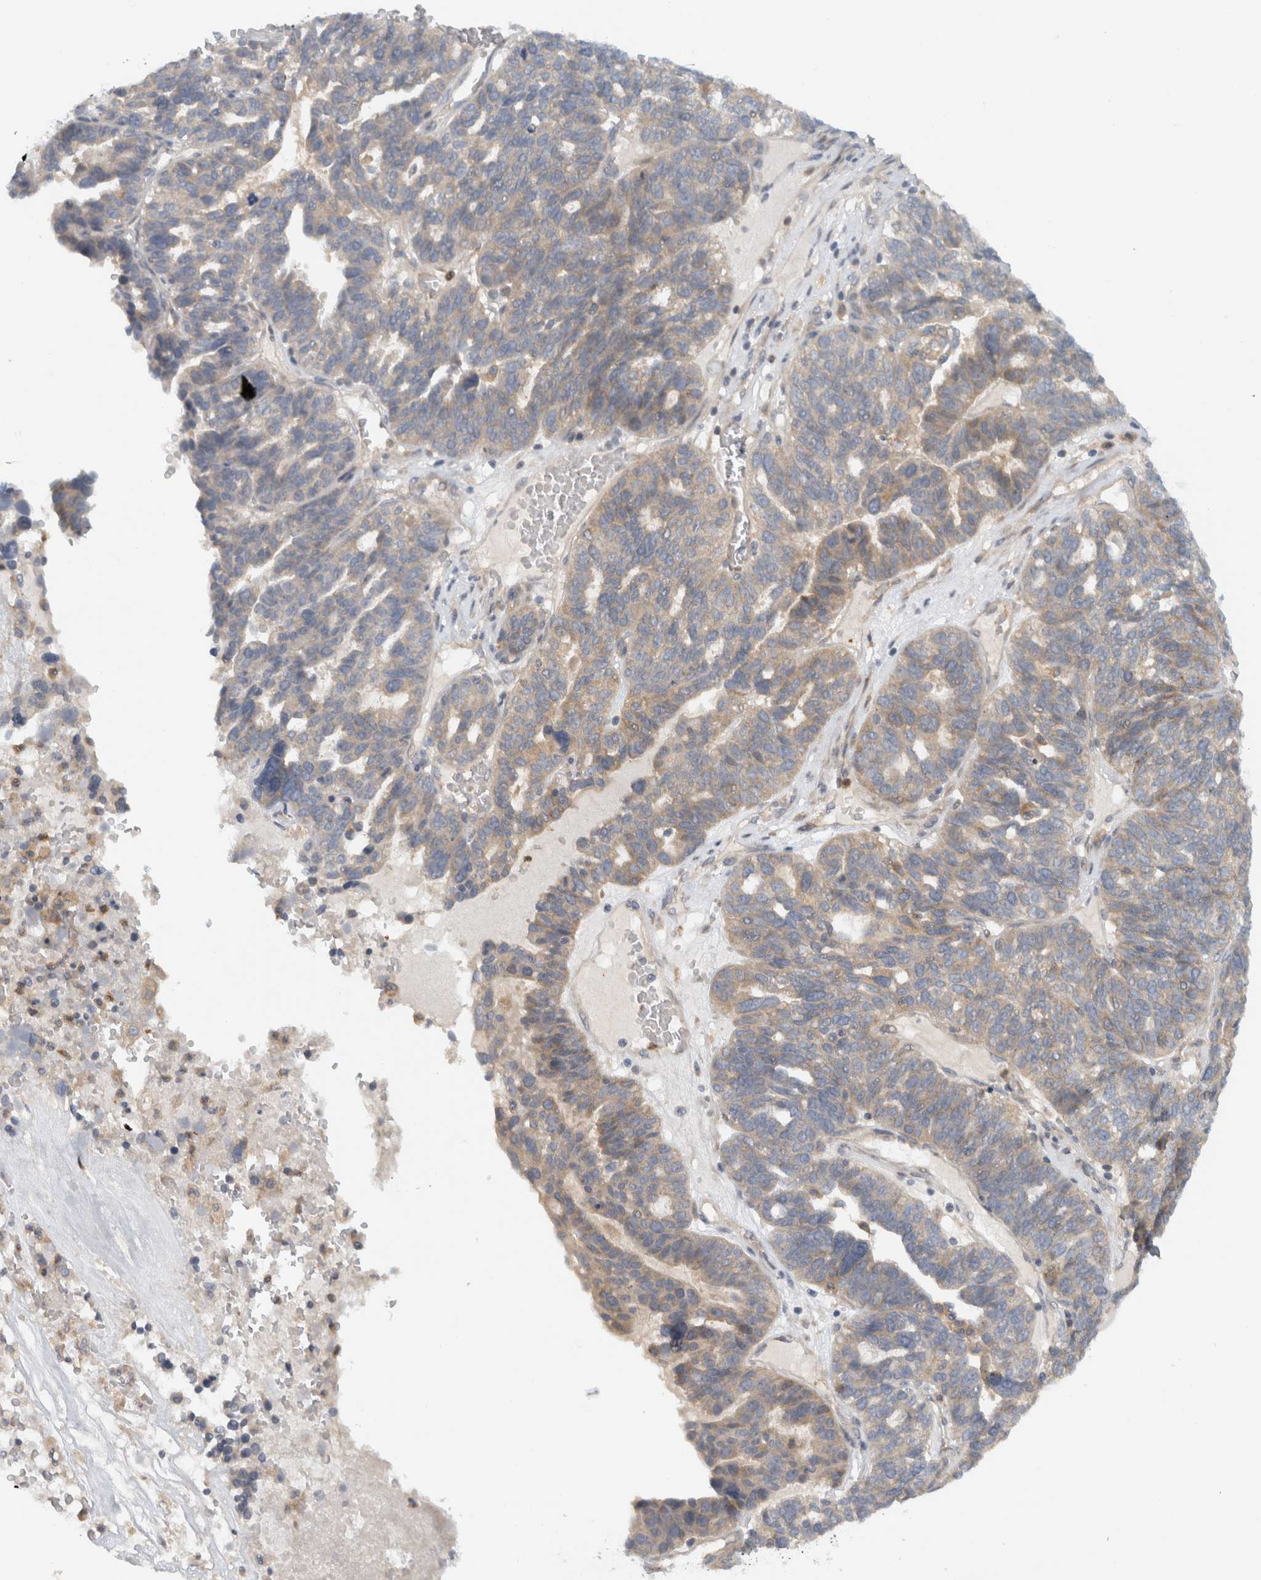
{"staining": {"intensity": "weak", "quantity": "25%-75%", "location": "cytoplasmic/membranous"}, "tissue": "ovarian cancer", "cell_type": "Tumor cells", "image_type": "cancer", "snomed": [{"axis": "morphology", "description": "Cystadenocarcinoma, serous, NOS"}, {"axis": "topography", "description": "Ovary"}], "caption": "Immunohistochemical staining of human ovarian cancer (serous cystadenocarcinoma) reveals low levels of weak cytoplasmic/membranous protein staining in approximately 25%-75% of tumor cells.", "gene": "VEPH1", "patient": {"sex": "female", "age": 59}}